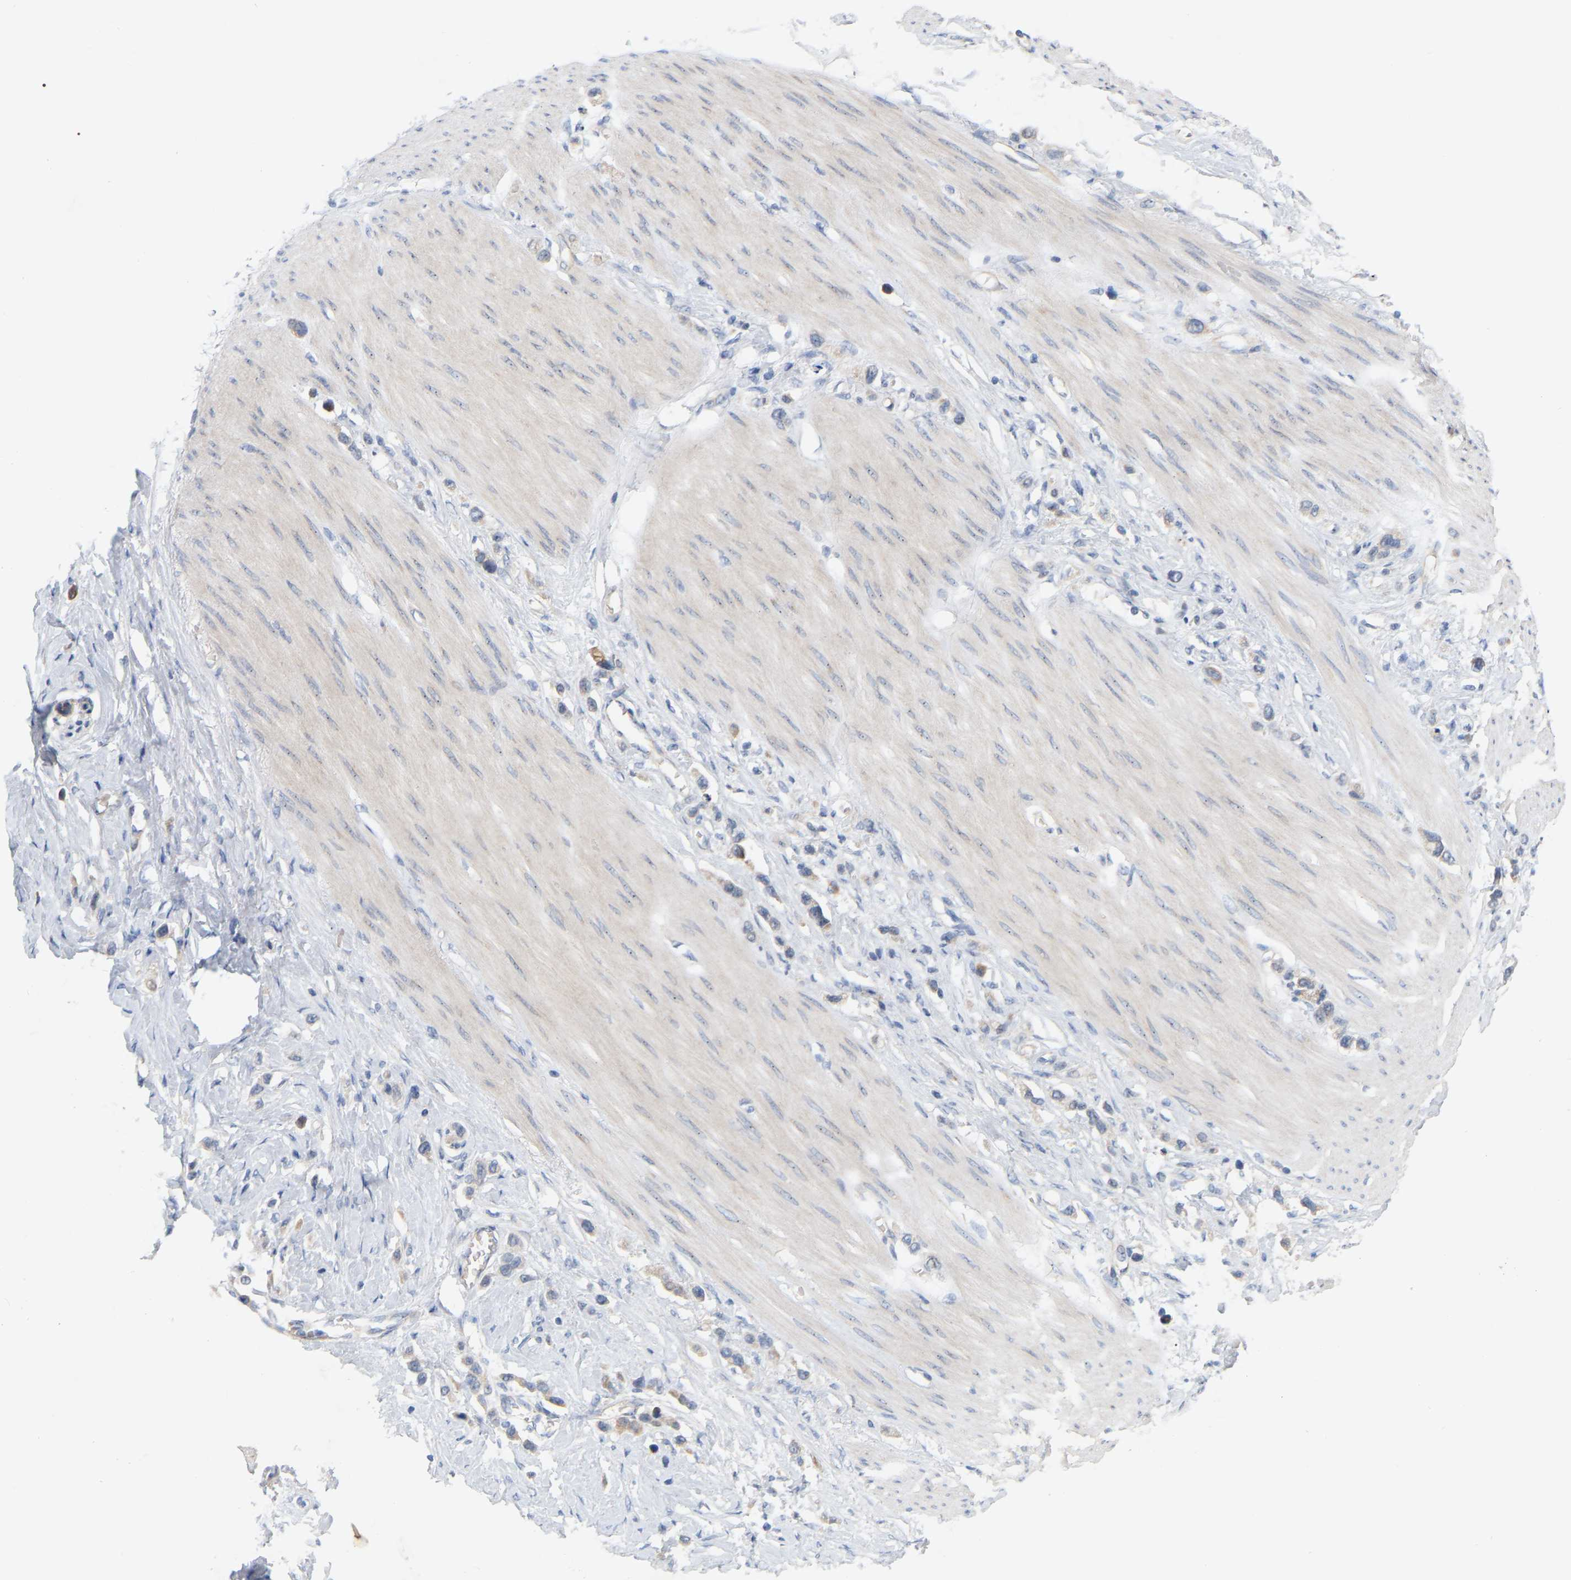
{"staining": {"intensity": "weak", "quantity": ">75%", "location": "cytoplasmic/membranous"}, "tissue": "stomach cancer", "cell_type": "Tumor cells", "image_type": "cancer", "snomed": [{"axis": "morphology", "description": "Adenocarcinoma, NOS"}, {"axis": "topography", "description": "Stomach"}], "caption": "This image displays immunohistochemistry staining of human stomach adenocarcinoma, with low weak cytoplasmic/membranous expression in approximately >75% of tumor cells.", "gene": "MINDY4", "patient": {"sex": "female", "age": 65}}